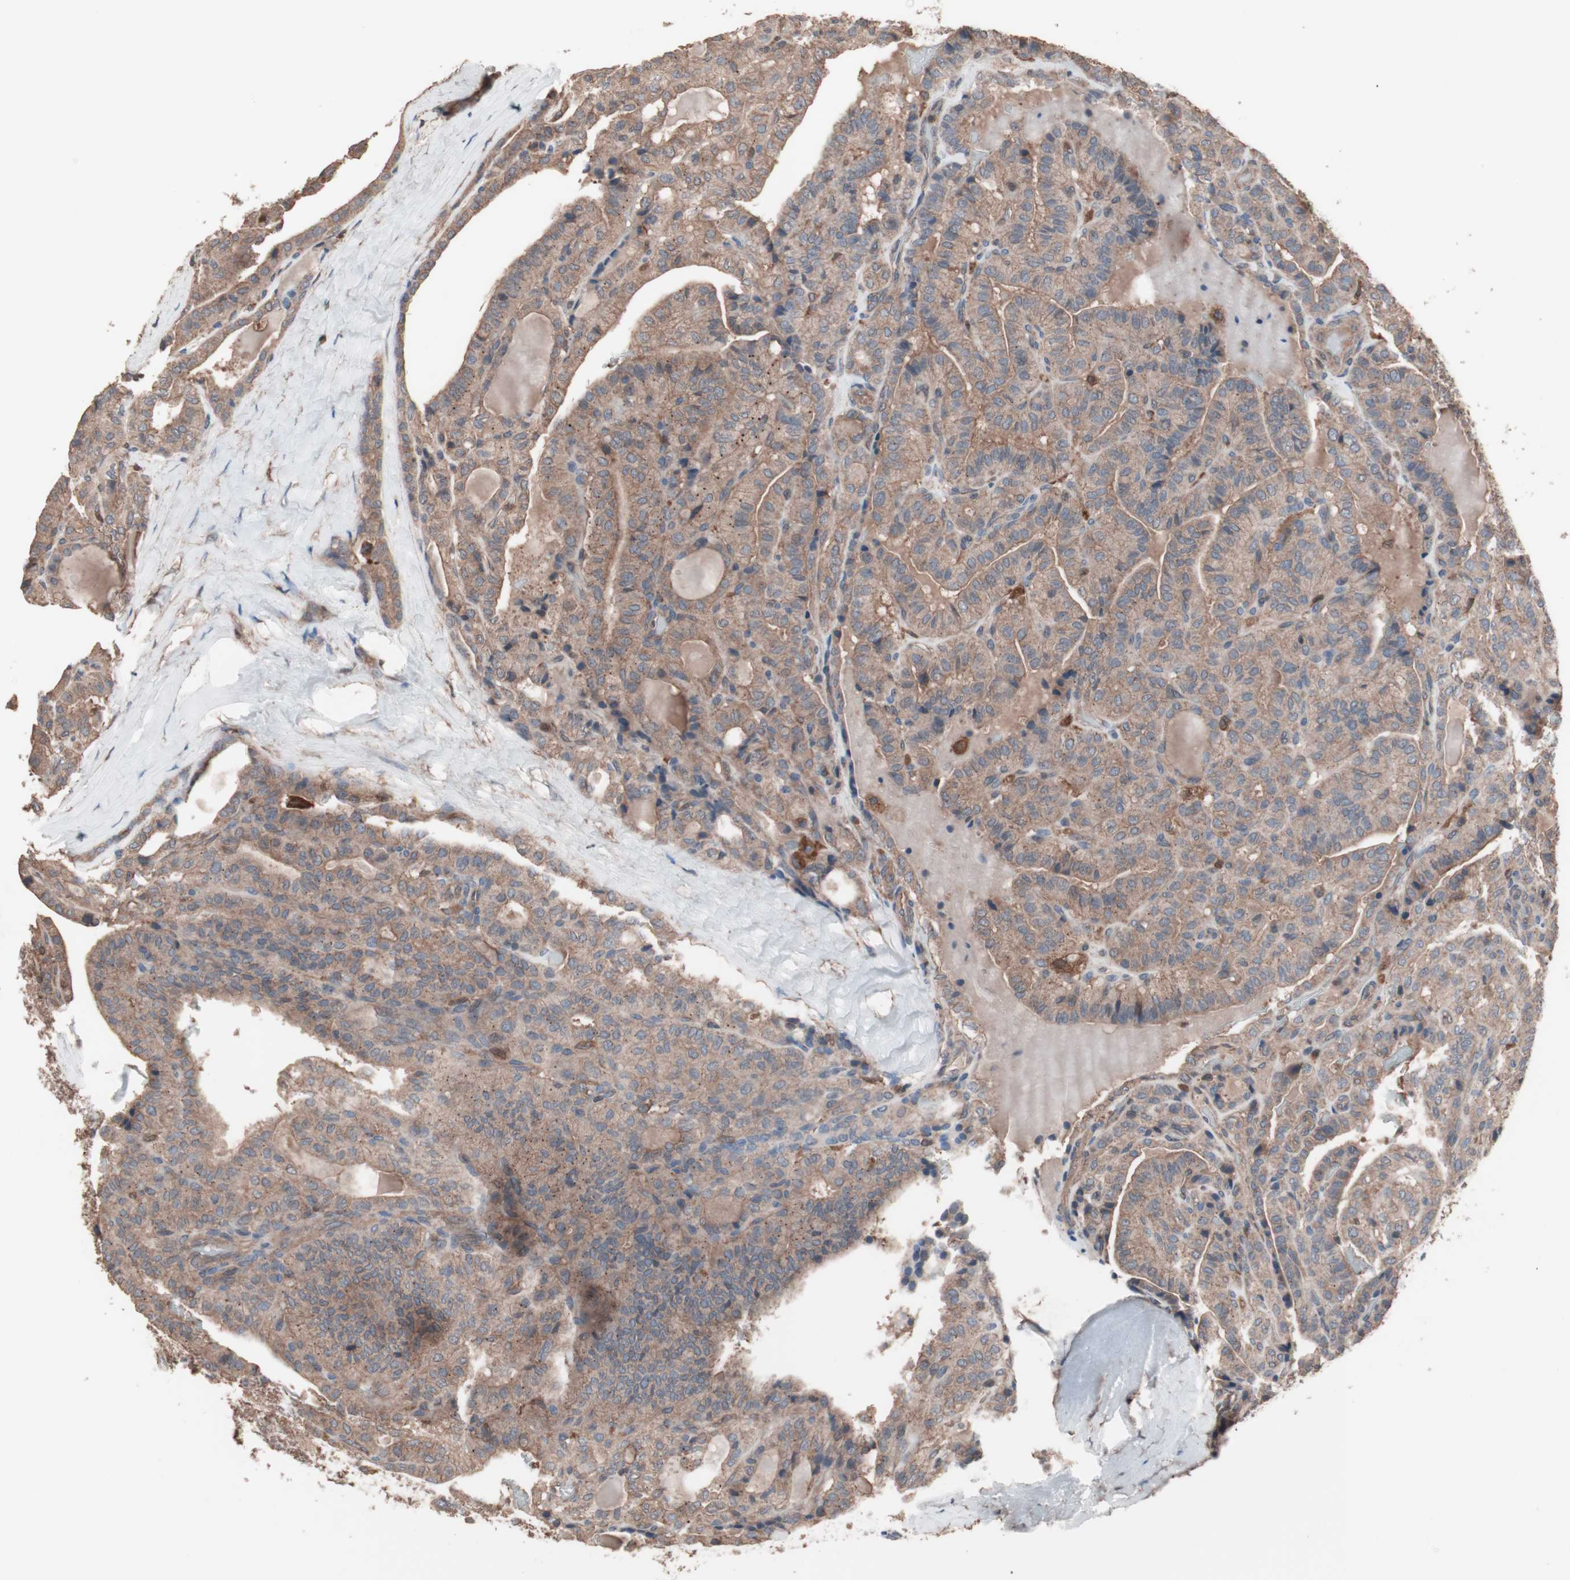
{"staining": {"intensity": "moderate", "quantity": ">75%", "location": "cytoplasmic/membranous"}, "tissue": "thyroid cancer", "cell_type": "Tumor cells", "image_type": "cancer", "snomed": [{"axis": "morphology", "description": "Papillary adenocarcinoma, NOS"}, {"axis": "topography", "description": "Thyroid gland"}], "caption": "About >75% of tumor cells in thyroid papillary adenocarcinoma display moderate cytoplasmic/membranous protein staining as visualized by brown immunohistochemical staining.", "gene": "ATG7", "patient": {"sex": "male", "age": 77}}